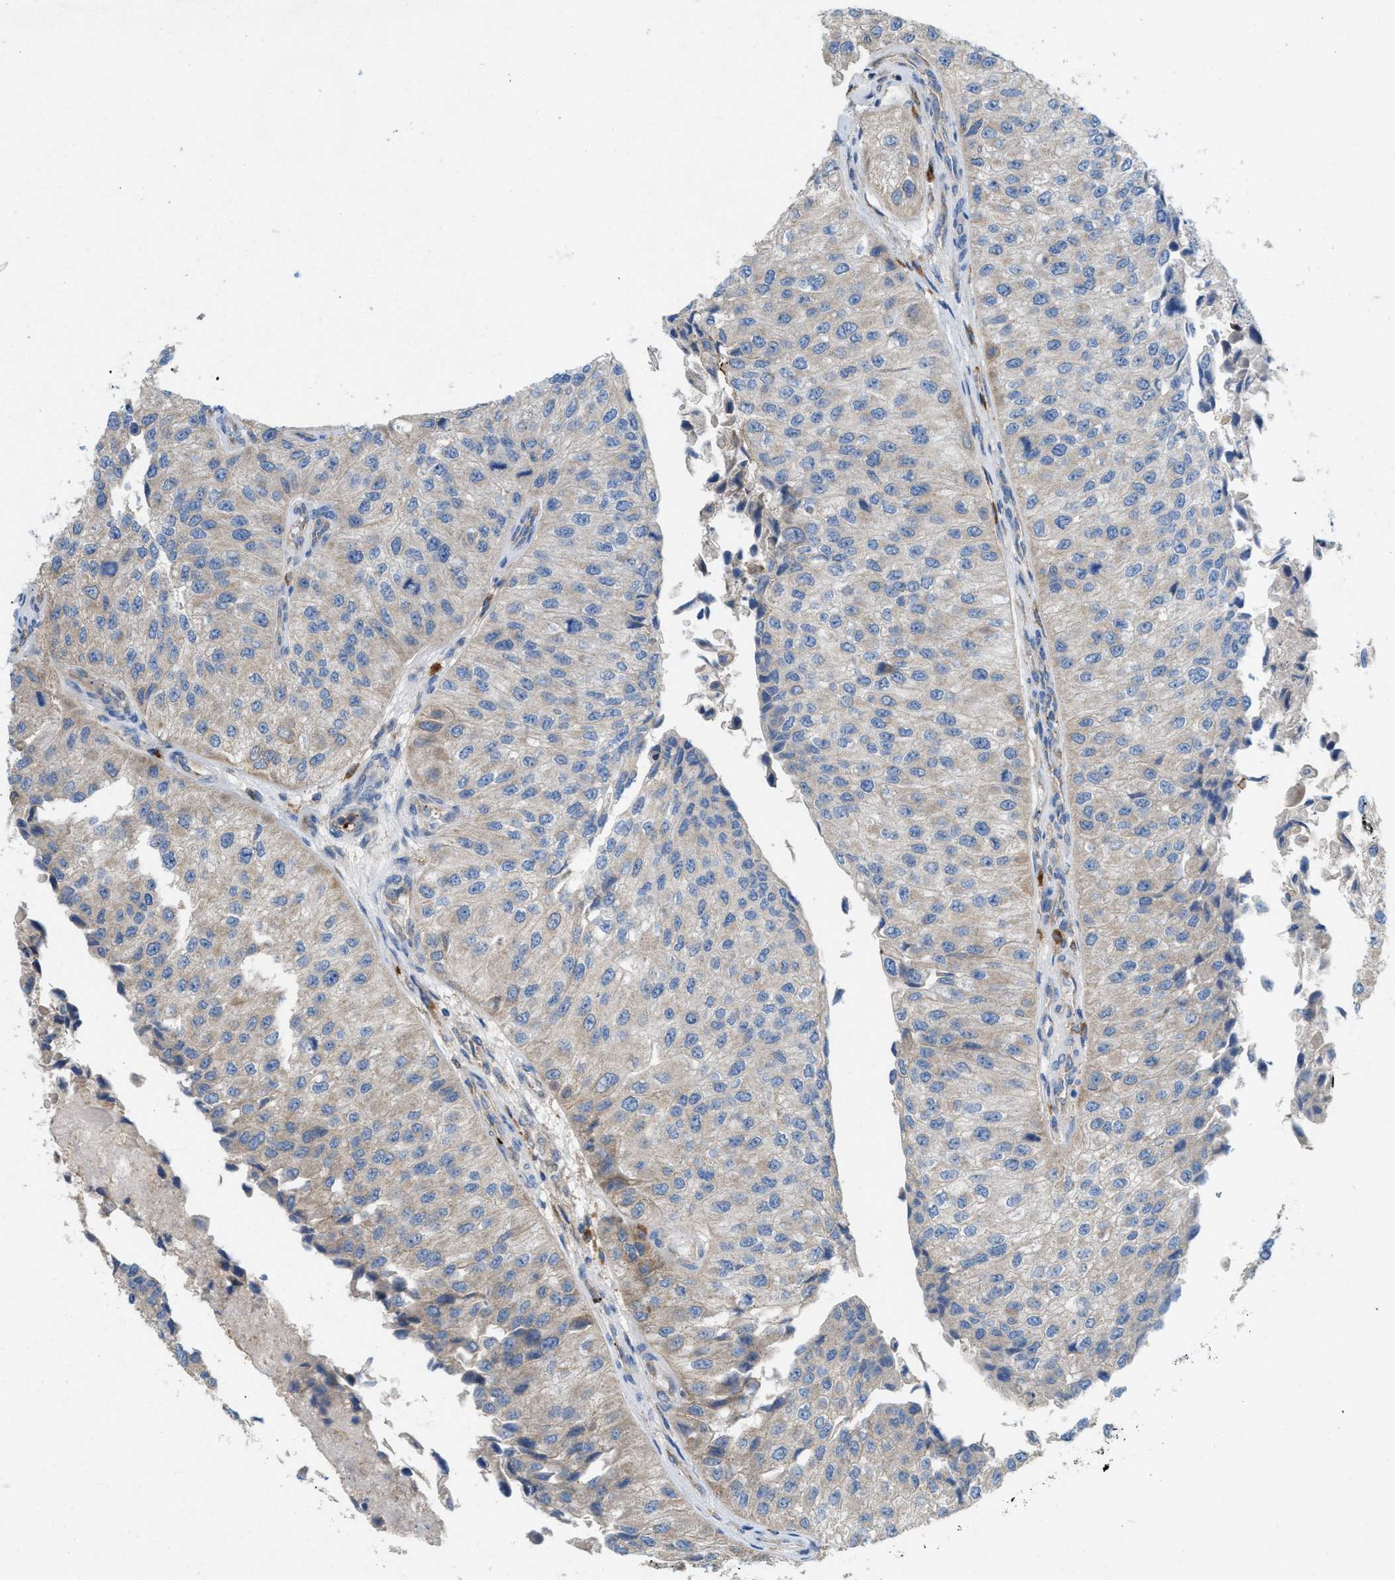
{"staining": {"intensity": "weak", "quantity": "<25%", "location": "cytoplasmic/membranous"}, "tissue": "urothelial cancer", "cell_type": "Tumor cells", "image_type": "cancer", "snomed": [{"axis": "morphology", "description": "Urothelial carcinoma, High grade"}, {"axis": "topography", "description": "Kidney"}, {"axis": "topography", "description": "Urinary bladder"}], "caption": "Tumor cells show no significant positivity in high-grade urothelial carcinoma.", "gene": "DYNC2I1", "patient": {"sex": "male", "age": 77}}